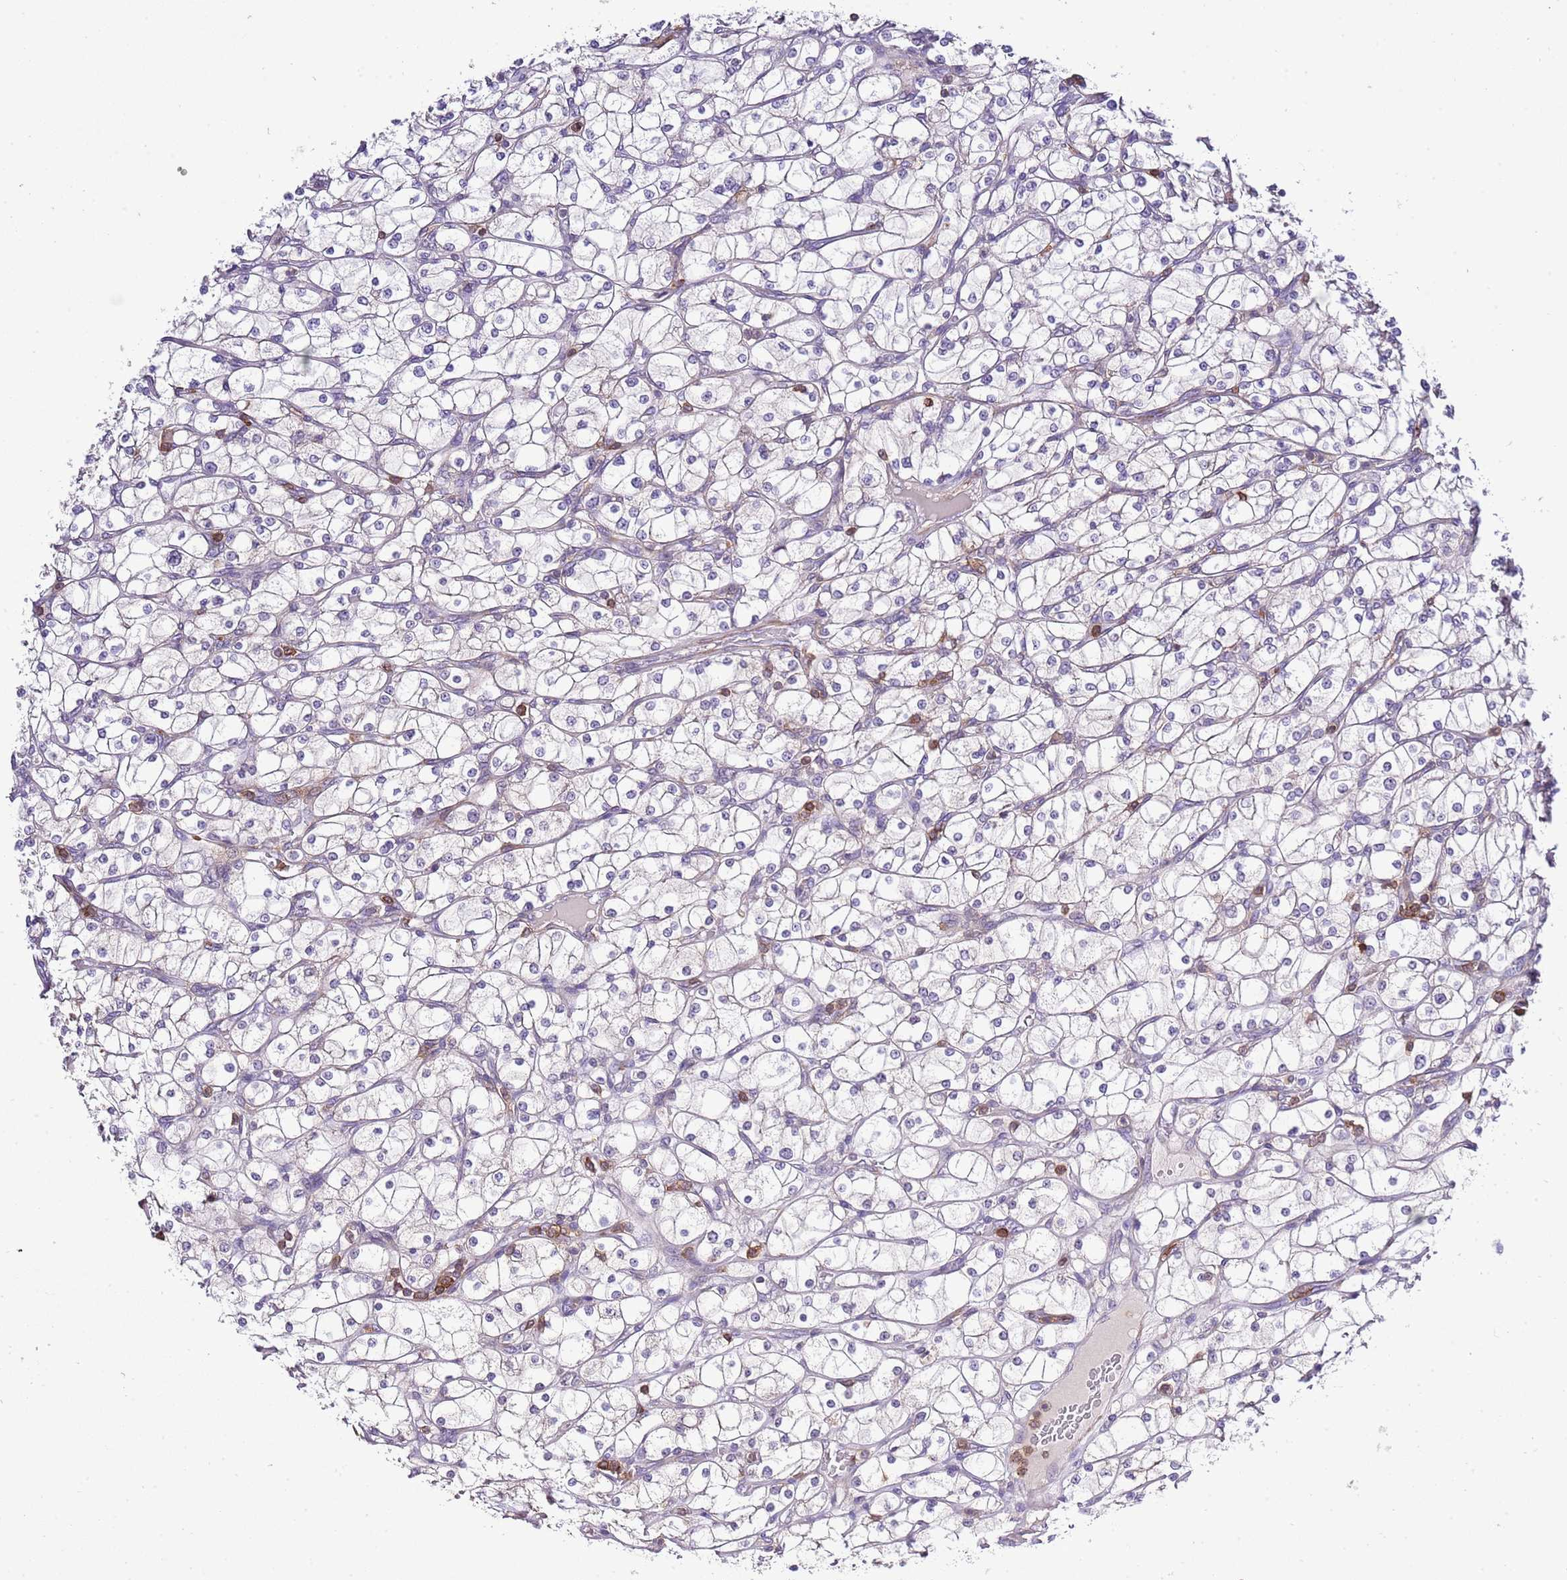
{"staining": {"intensity": "negative", "quantity": "none", "location": "none"}, "tissue": "renal cancer", "cell_type": "Tumor cells", "image_type": "cancer", "snomed": [{"axis": "morphology", "description": "Adenocarcinoma, NOS"}, {"axis": "topography", "description": "Kidney"}], "caption": "DAB (3,3'-diaminobenzidine) immunohistochemical staining of human adenocarcinoma (renal) reveals no significant expression in tumor cells.", "gene": "EFHD1", "patient": {"sex": "male", "age": 80}}